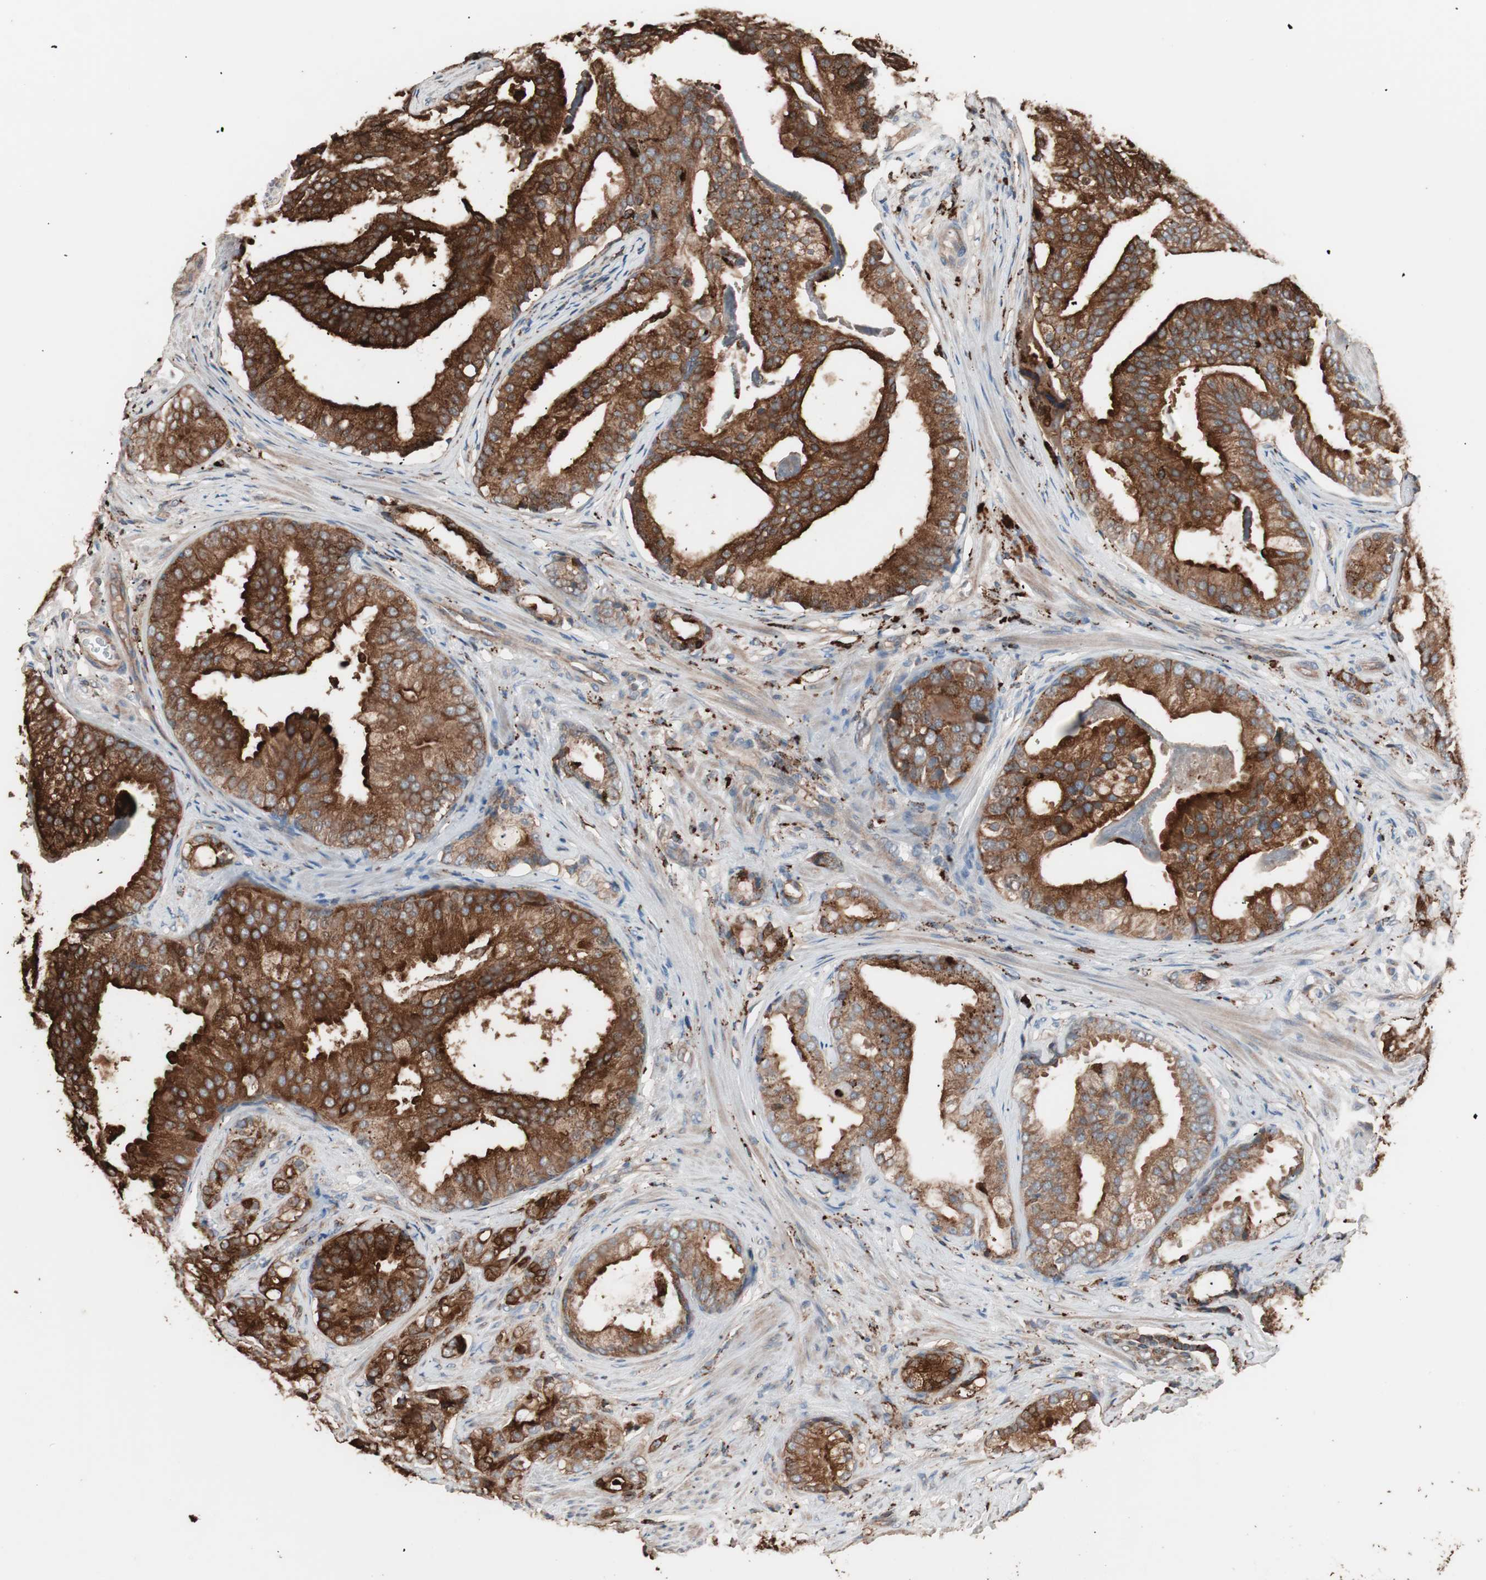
{"staining": {"intensity": "strong", "quantity": ">75%", "location": "cytoplasmic/membranous"}, "tissue": "prostate cancer", "cell_type": "Tumor cells", "image_type": "cancer", "snomed": [{"axis": "morphology", "description": "Adenocarcinoma, Low grade"}, {"axis": "topography", "description": "Prostate"}], "caption": "An image of prostate cancer (adenocarcinoma (low-grade)) stained for a protein exhibits strong cytoplasmic/membranous brown staining in tumor cells.", "gene": "CCT3", "patient": {"sex": "male", "age": 58}}